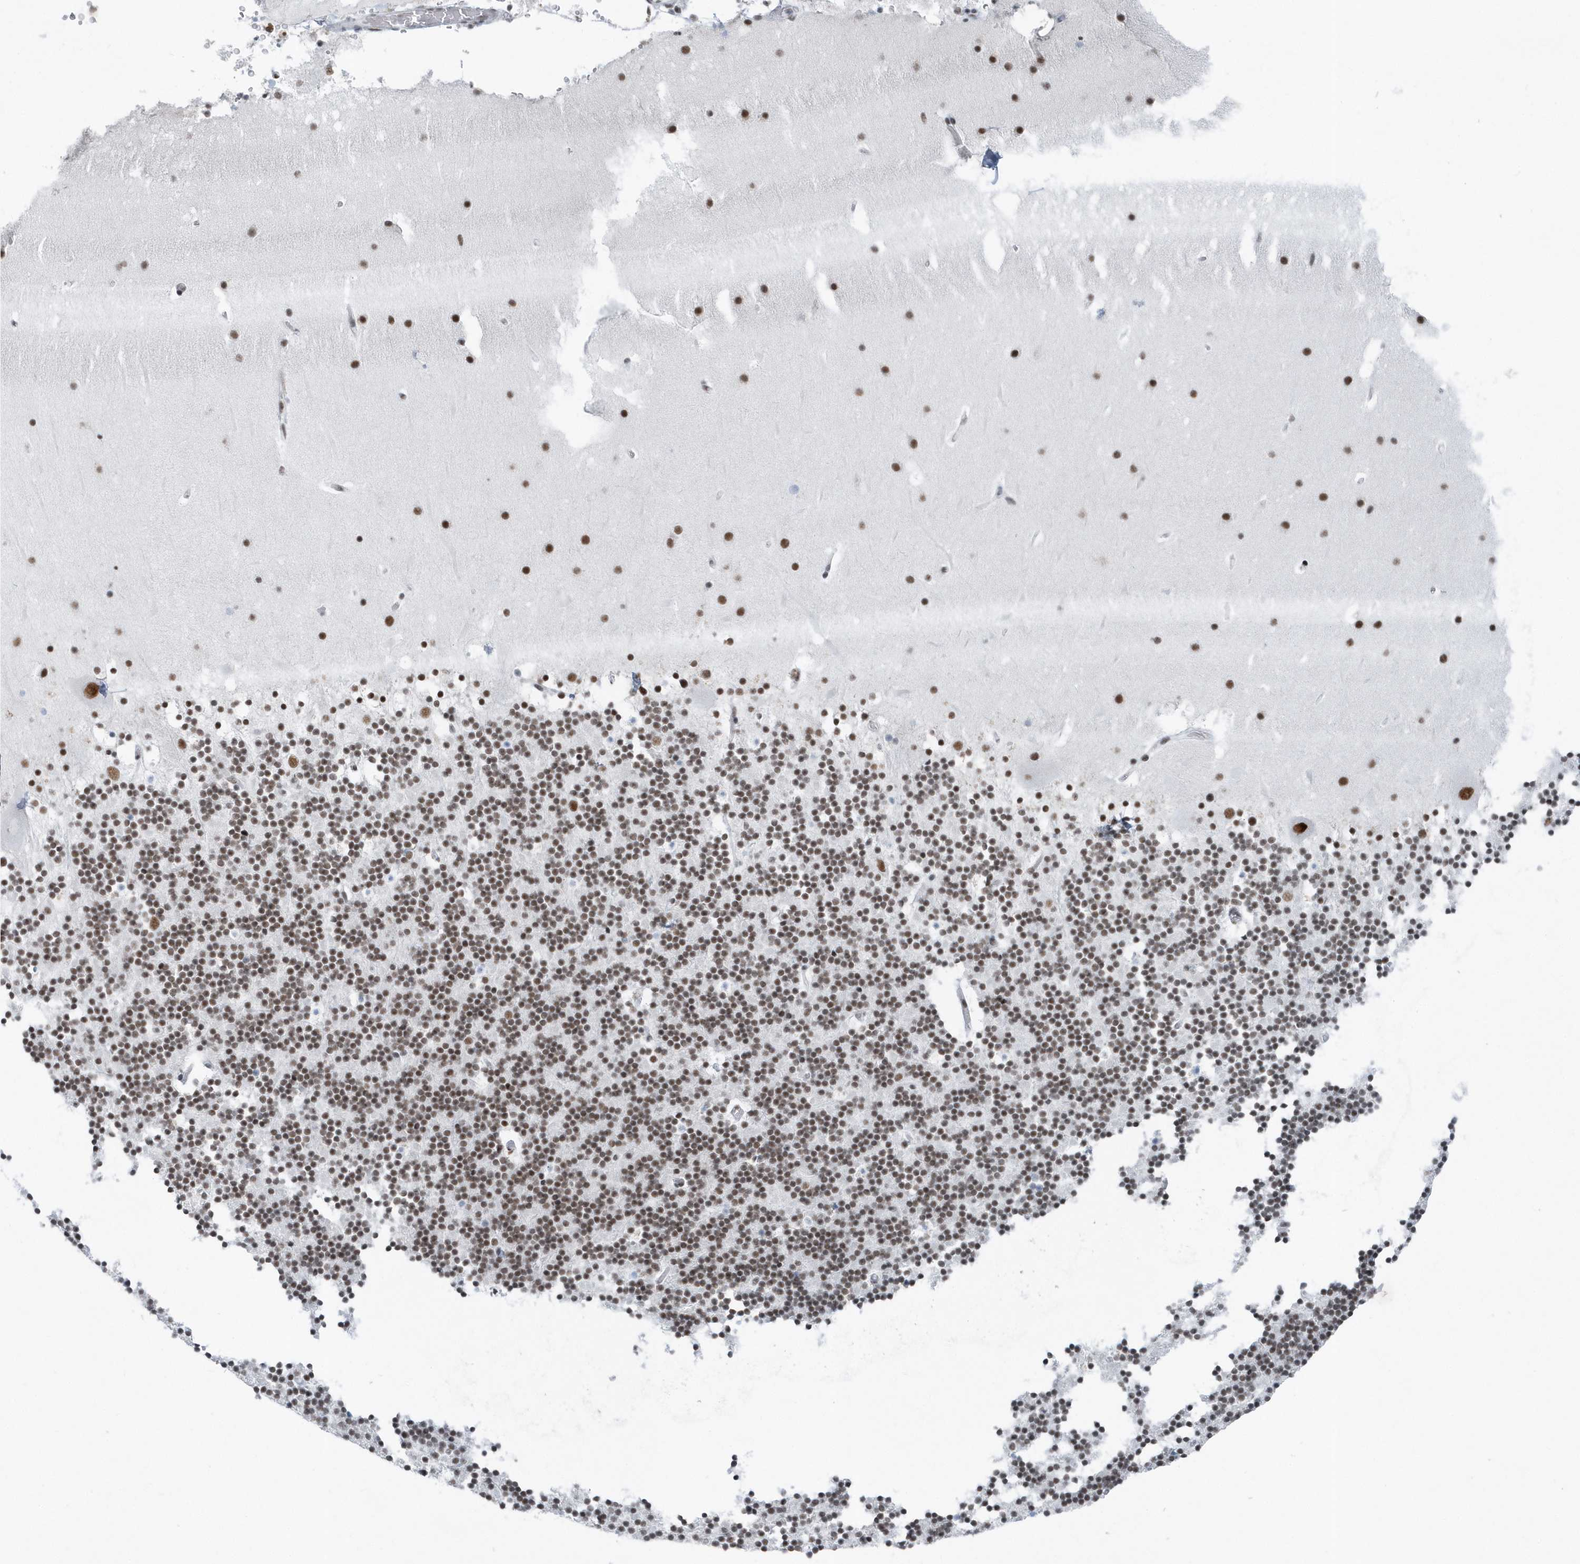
{"staining": {"intensity": "moderate", "quantity": "25%-75%", "location": "nuclear"}, "tissue": "cerebellum", "cell_type": "Cells in granular layer", "image_type": "normal", "snomed": [{"axis": "morphology", "description": "Normal tissue, NOS"}, {"axis": "topography", "description": "Cerebellum"}], "caption": "Human cerebellum stained for a protein (brown) shows moderate nuclear positive positivity in about 25%-75% of cells in granular layer.", "gene": "FIP1L1", "patient": {"sex": "male", "age": 57}}